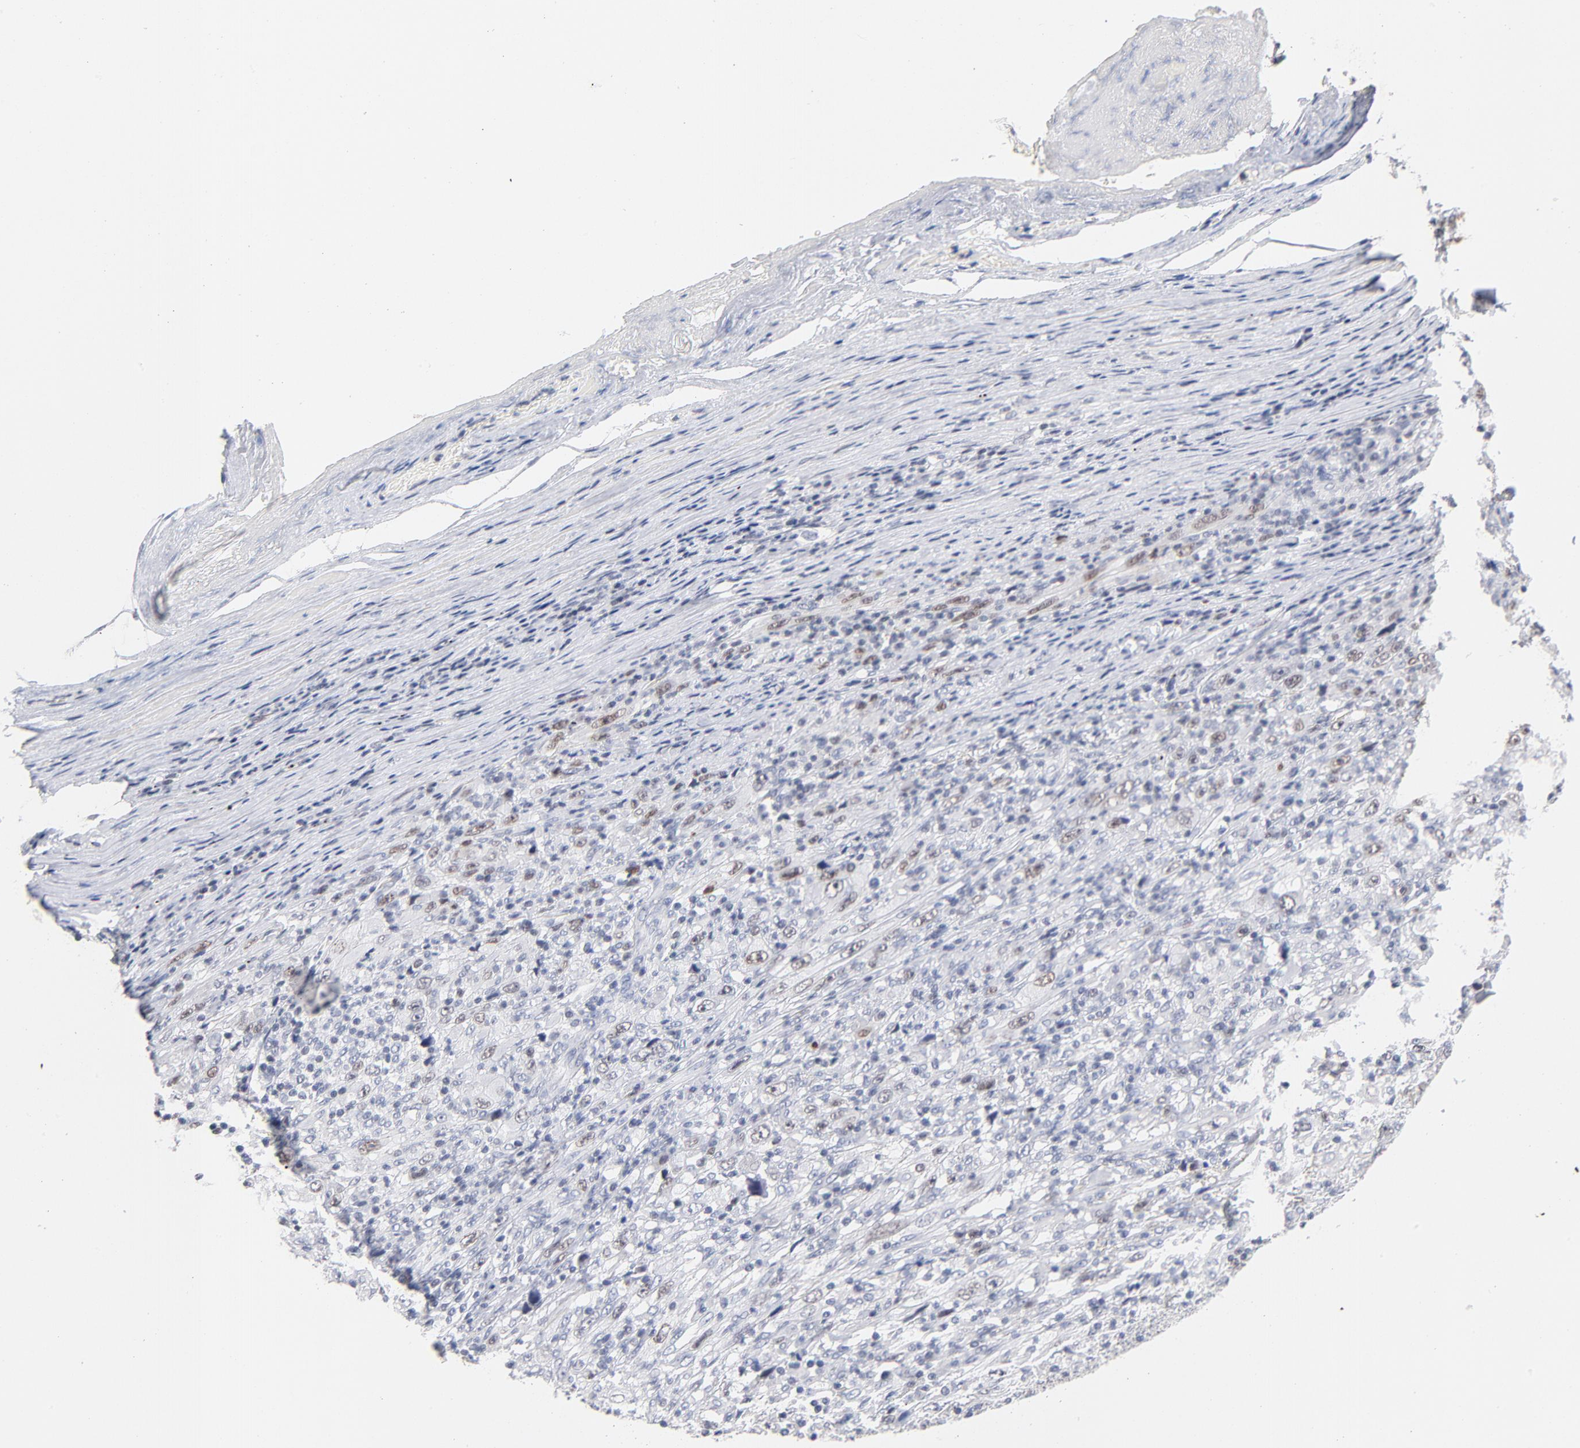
{"staining": {"intensity": "weak", "quantity": "25%-75%", "location": "nuclear"}, "tissue": "melanoma", "cell_type": "Tumor cells", "image_type": "cancer", "snomed": [{"axis": "morphology", "description": "Malignant melanoma, Metastatic site"}, {"axis": "topography", "description": "Skin"}], "caption": "About 25%-75% of tumor cells in malignant melanoma (metastatic site) reveal weak nuclear protein staining as visualized by brown immunohistochemical staining.", "gene": "ORC2", "patient": {"sex": "female", "age": 56}}